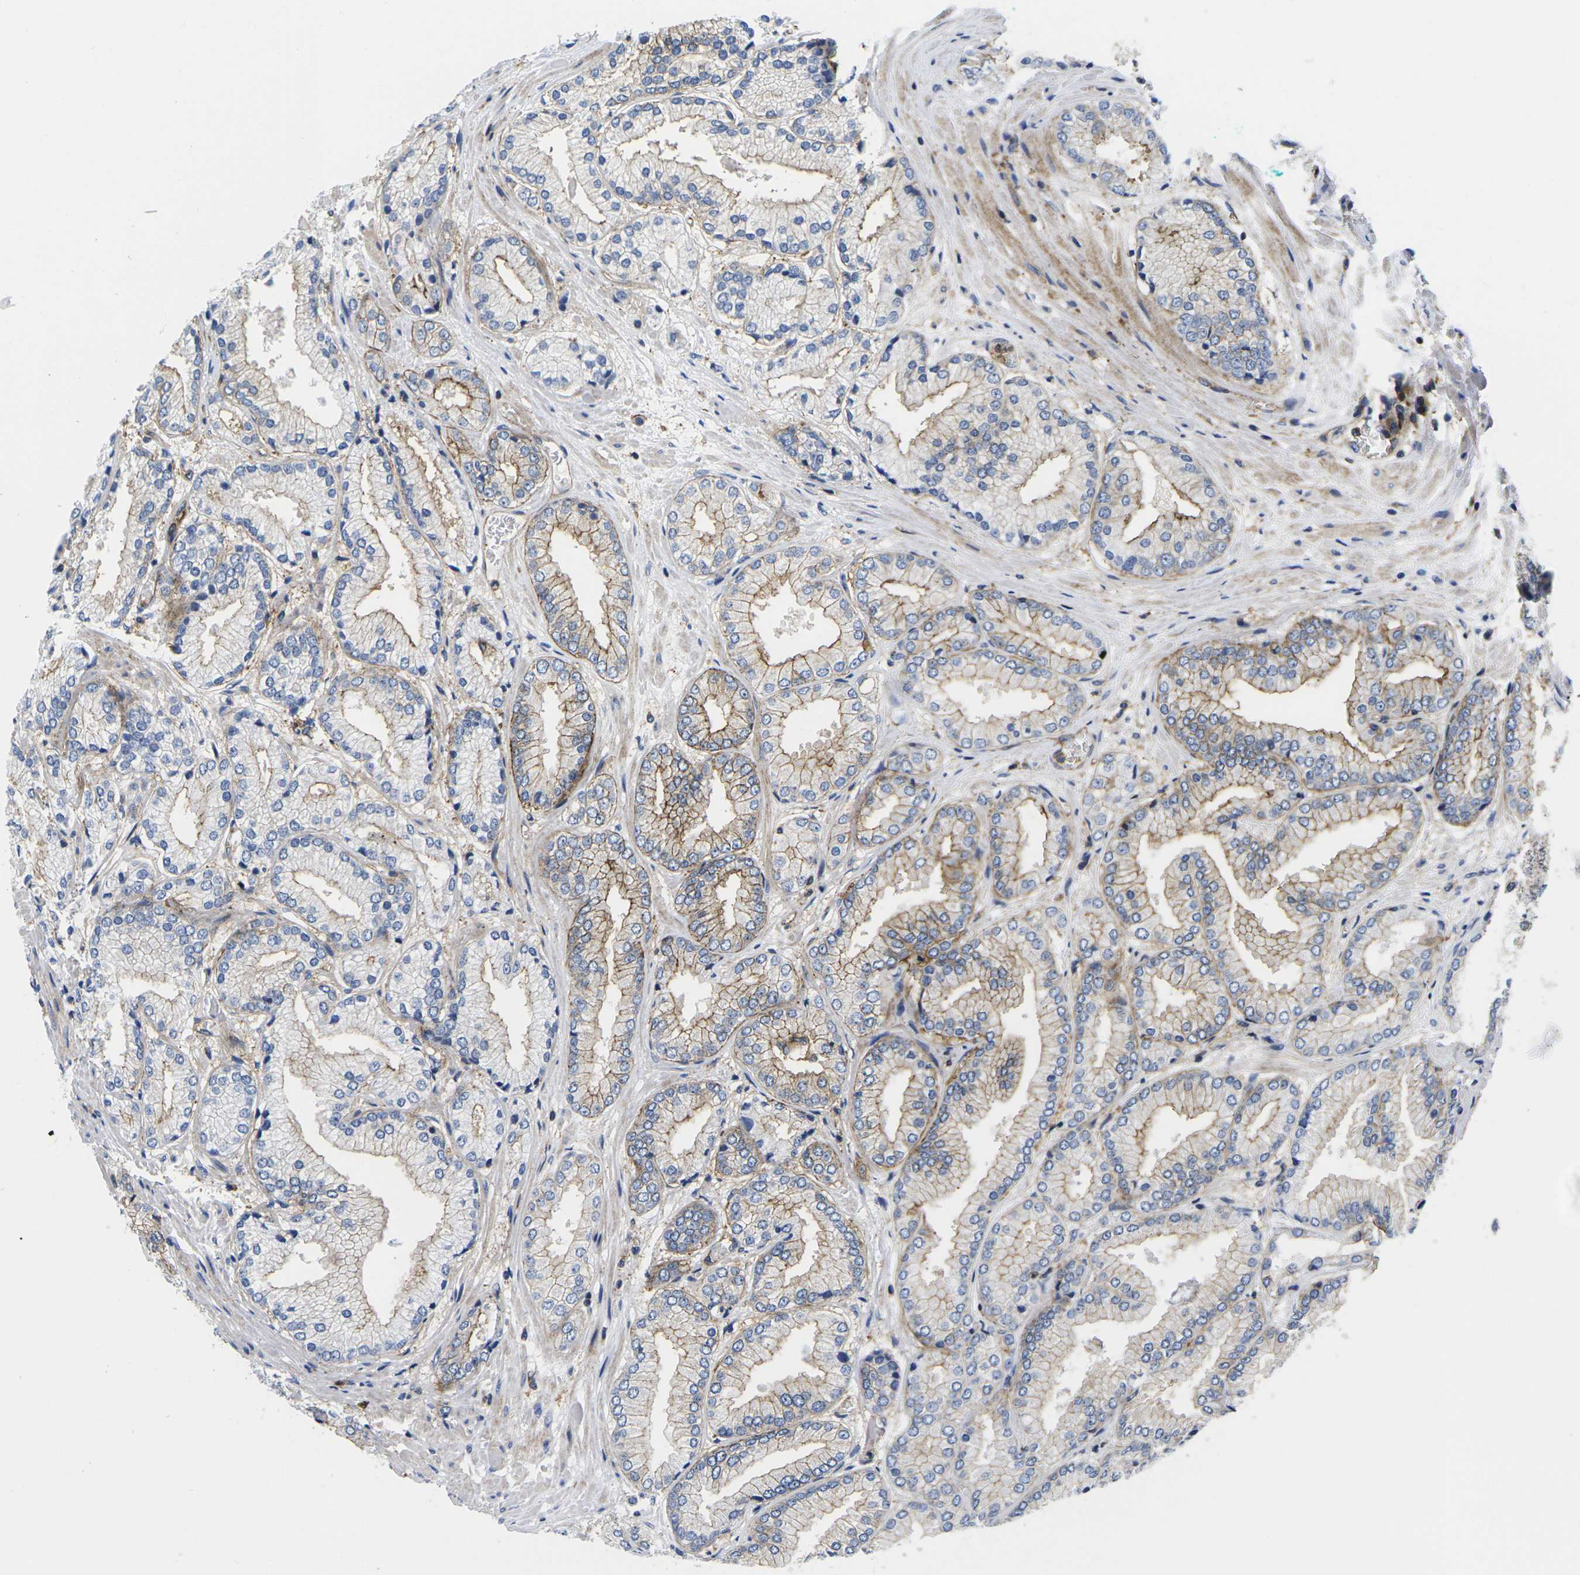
{"staining": {"intensity": "moderate", "quantity": "25%-75%", "location": "cytoplasmic/membranous"}, "tissue": "prostate cancer", "cell_type": "Tumor cells", "image_type": "cancer", "snomed": [{"axis": "morphology", "description": "Adenocarcinoma, High grade"}, {"axis": "topography", "description": "Prostate"}], "caption": "Immunohistochemistry of prostate cancer (high-grade adenocarcinoma) reveals medium levels of moderate cytoplasmic/membranous expression in approximately 25%-75% of tumor cells.", "gene": "IQGAP1", "patient": {"sex": "male", "age": 59}}